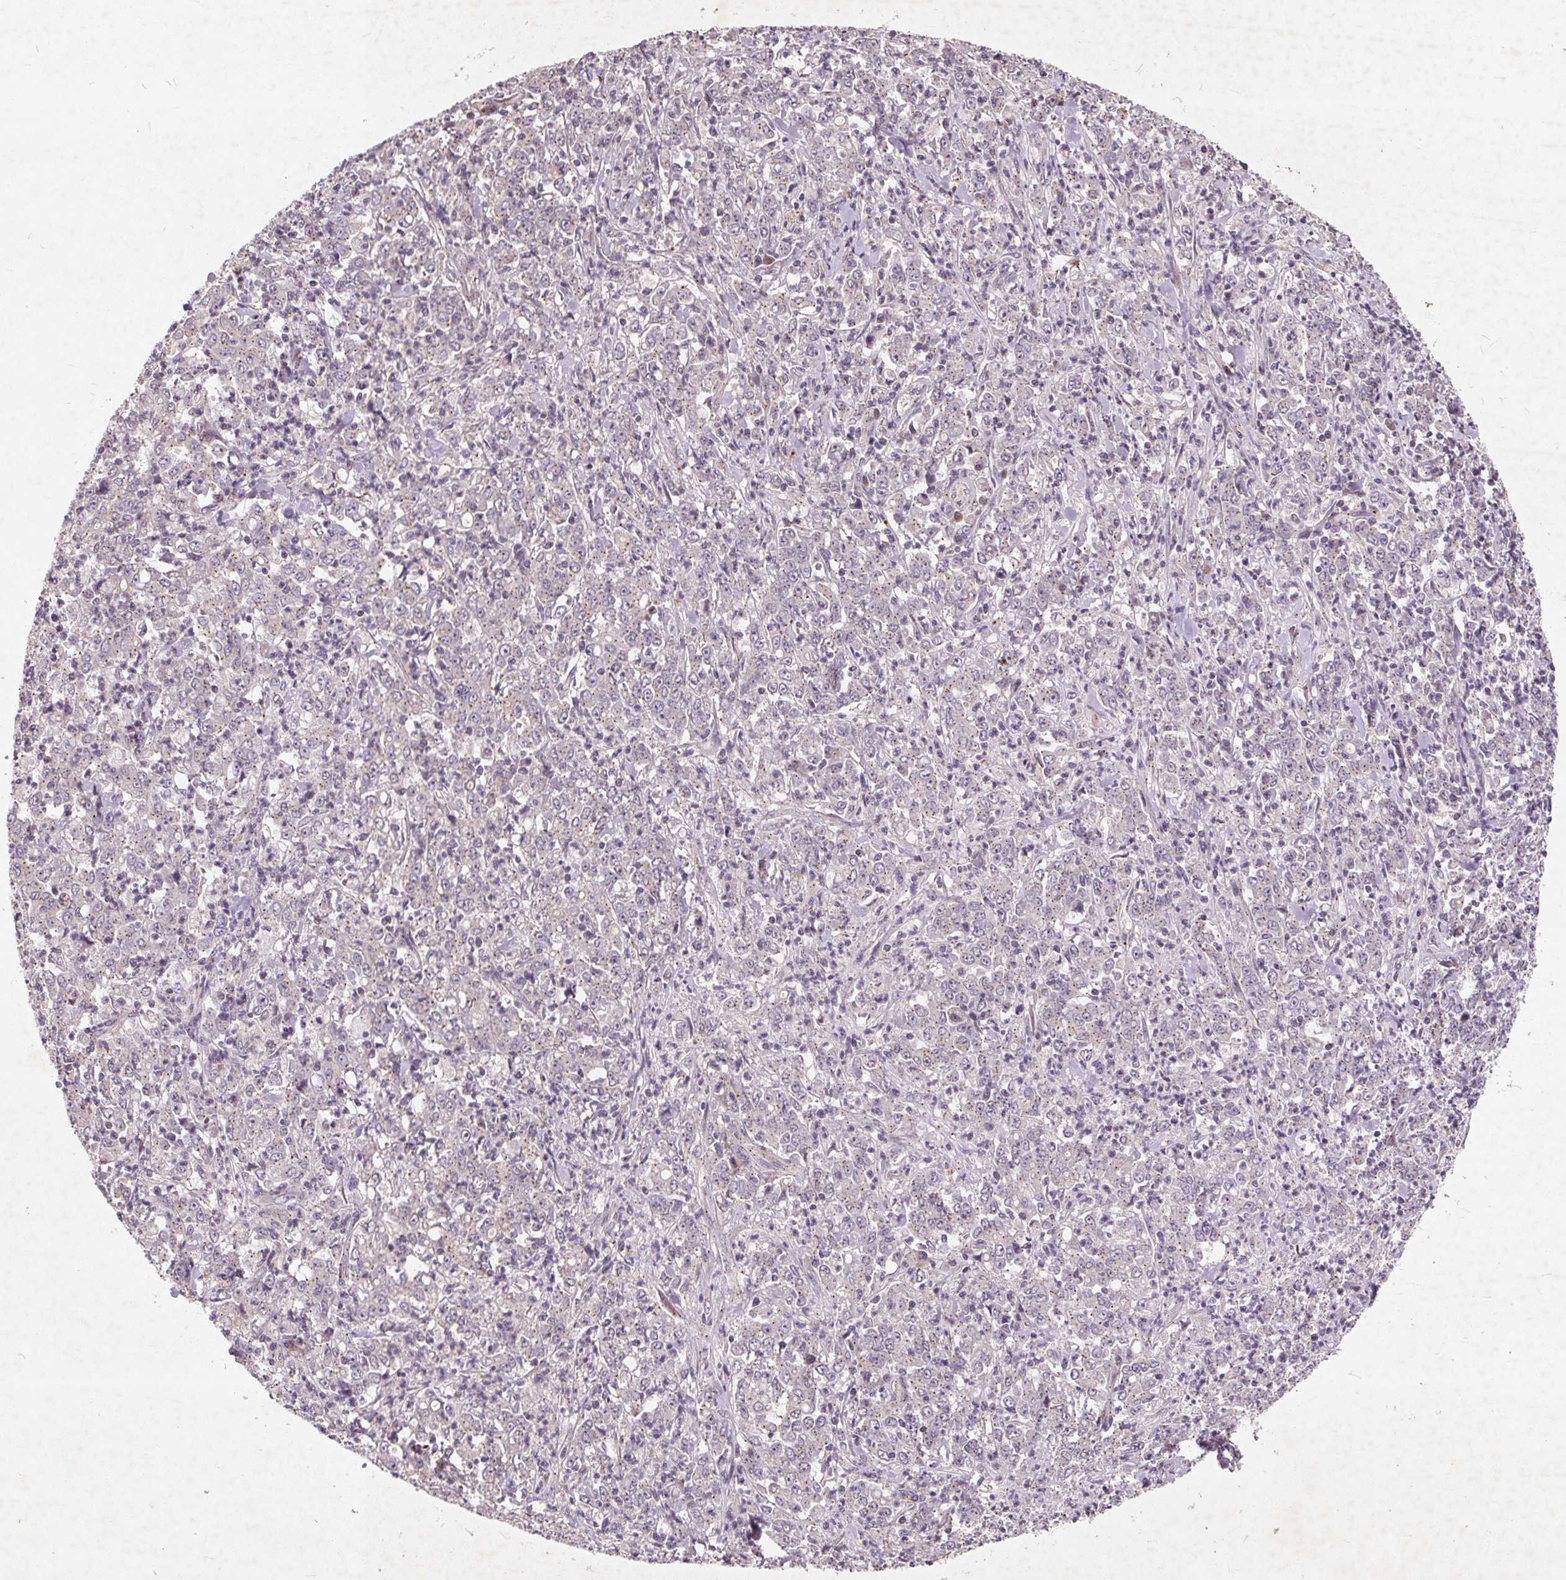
{"staining": {"intensity": "negative", "quantity": "none", "location": "none"}, "tissue": "stomach cancer", "cell_type": "Tumor cells", "image_type": "cancer", "snomed": [{"axis": "morphology", "description": "Adenocarcinoma, NOS"}, {"axis": "topography", "description": "Stomach, lower"}], "caption": "Immunohistochemistry photomicrograph of human stomach cancer (adenocarcinoma) stained for a protein (brown), which exhibits no staining in tumor cells.", "gene": "CSNK1G2", "patient": {"sex": "female", "age": 71}}